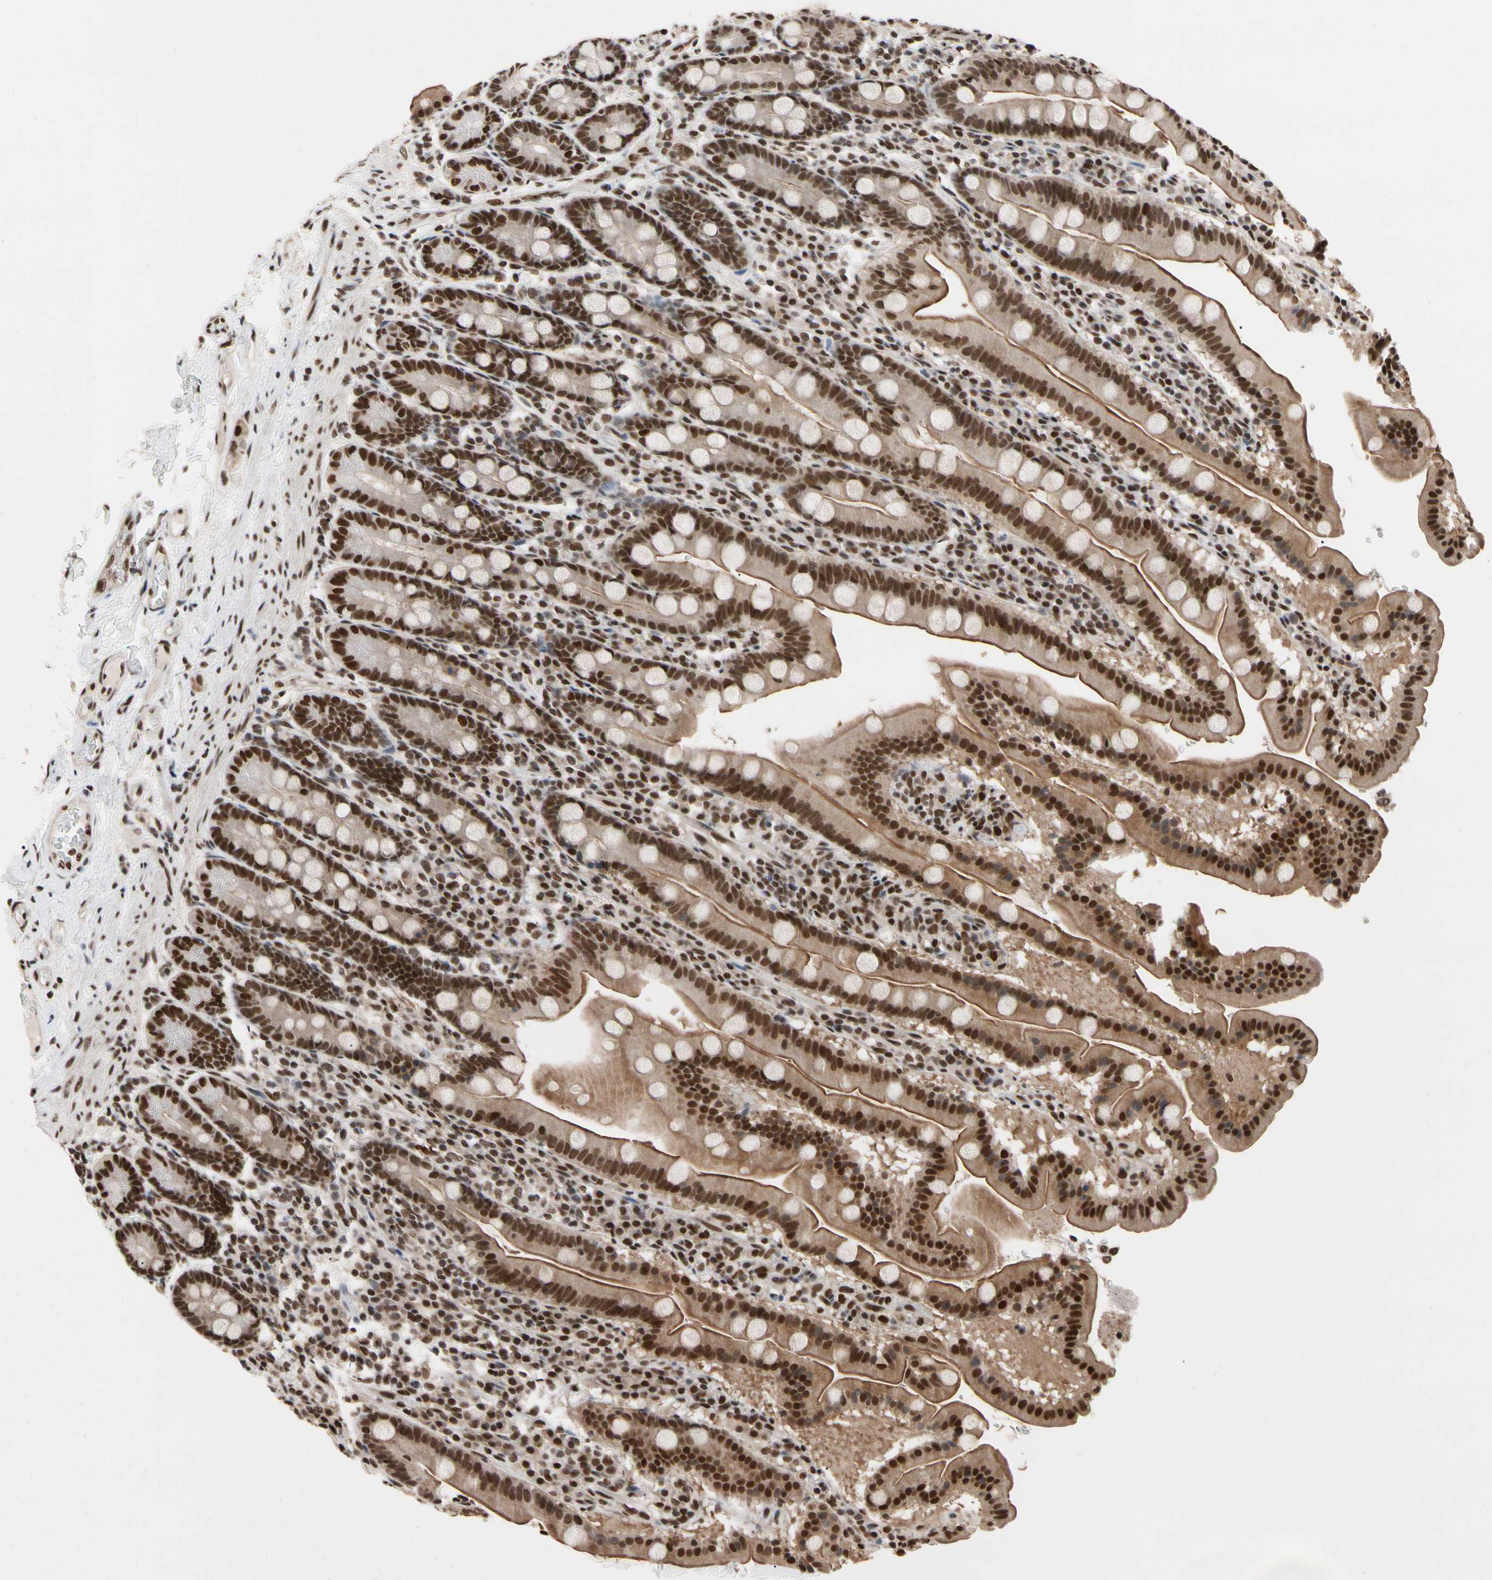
{"staining": {"intensity": "strong", "quantity": ">75%", "location": "cytoplasmic/membranous,nuclear"}, "tissue": "duodenum", "cell_type": "Glandular cells", "image_type": "normal", "snomed": [{"axis": "morphology", "description": "Normal tissue, NOS"}, {"axis": "topography", "description": "Duodenum"}], "caption": "Approximately >75% of glandular cells in normal human duodenum demonstrate strong cytoplasmic/membranous,nuclear protein expression as visualized by brown immunohistochemical staining.", "gene": "FAM98B", "patient": {"sex": "male", "age": 50}}